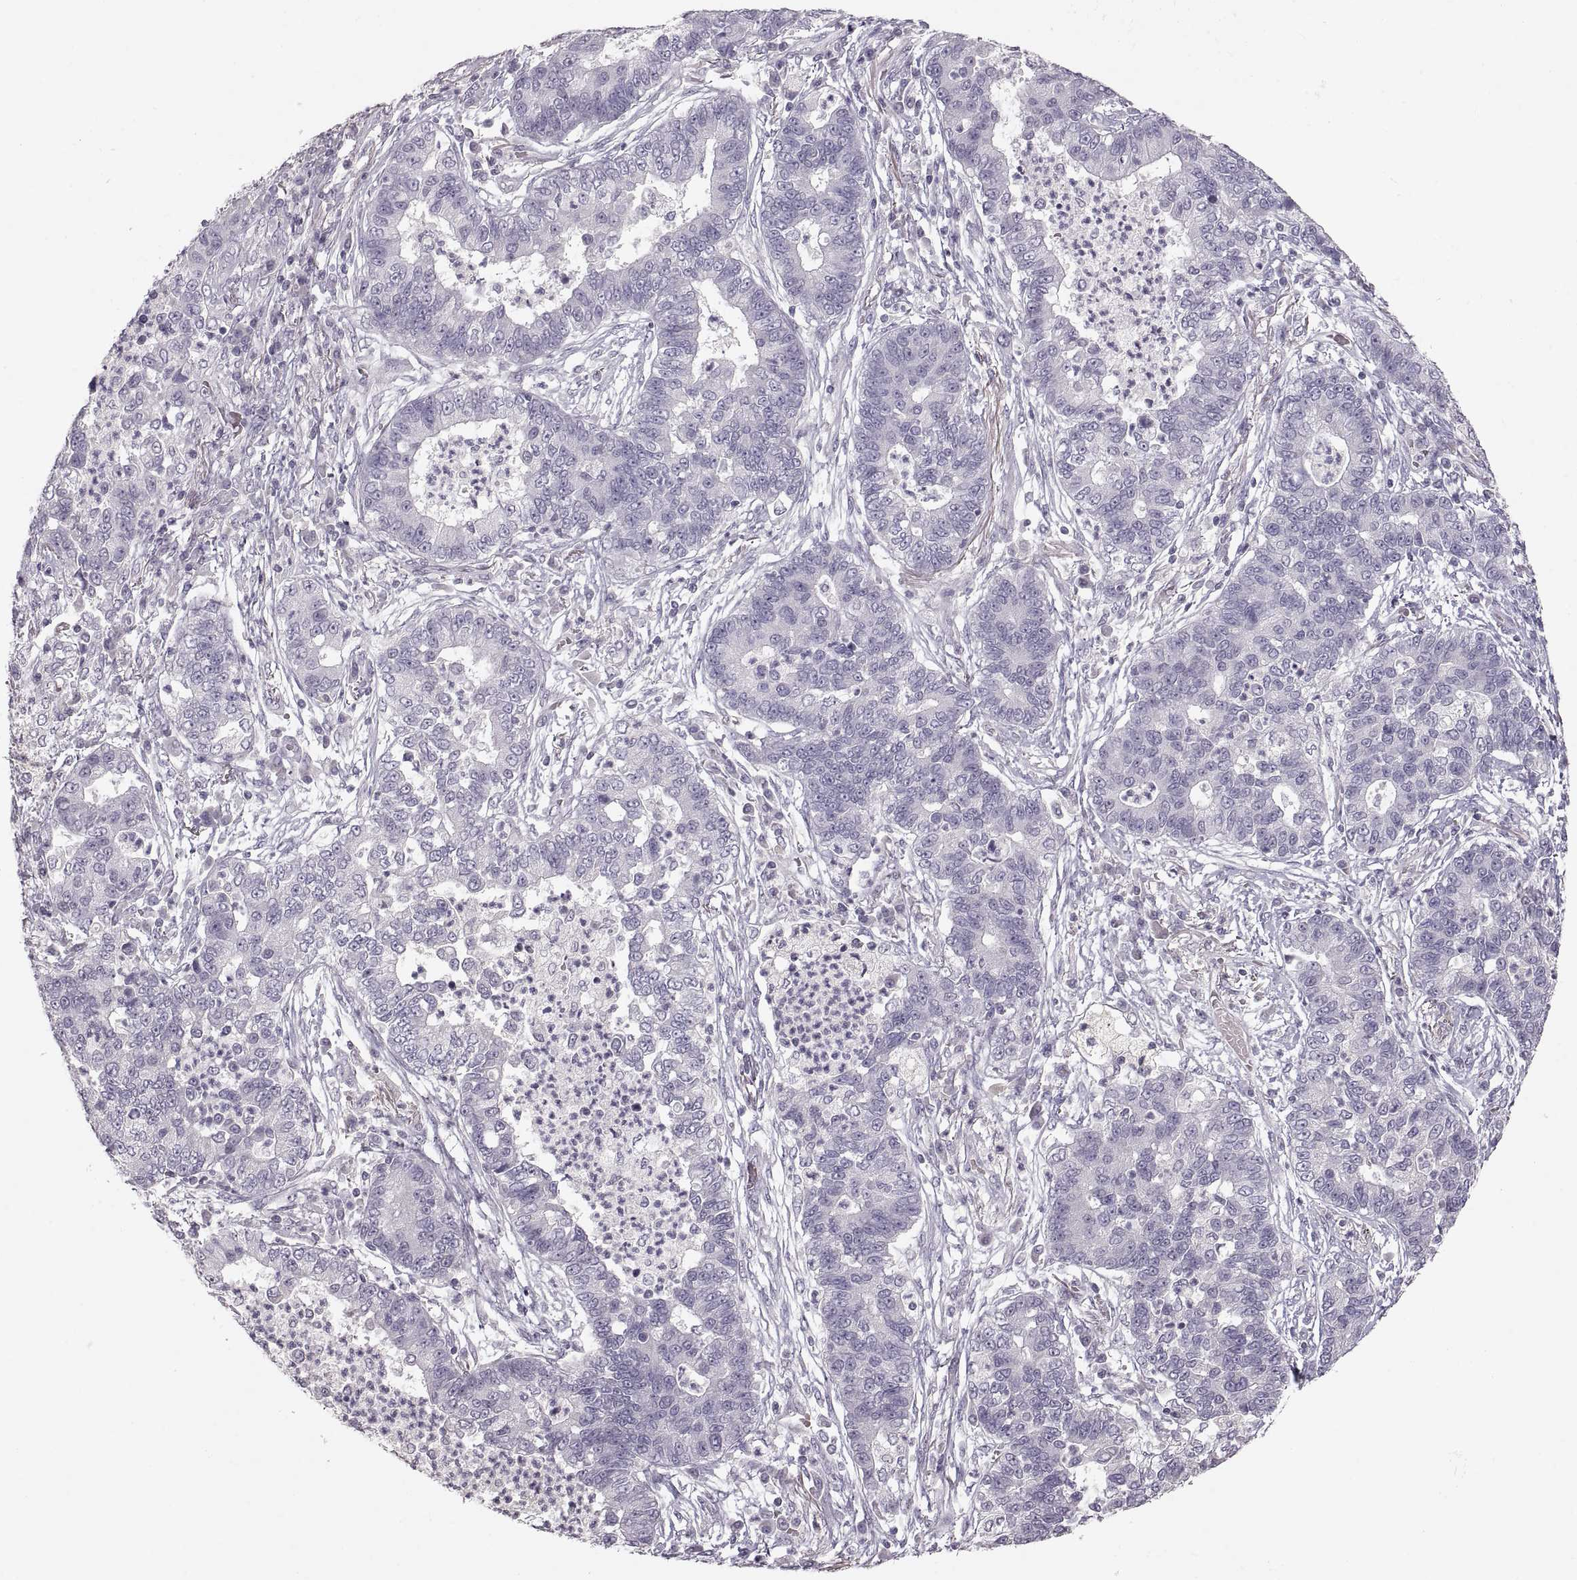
{"staining": {"intensity": "negative", "quantity": "none", "location": "none"}, "tissue": "lung cancer", "cell_type": "Tumor cells", "image_type": "cancer", "snomed": [{"axis": "morphology", "description": "Adenocarcinoma, NOS"}, {"axis": "topography", "description": "Lung"}], "caption": "DAB immunohistochemical staining of lung cancer (adenocarcinoma) displays no significant expression in tumor cells. (DAB IHC with hematoxylin counter stain).", "gene": "PCSK2", "patient": {"sex": "female", "age": 57}}